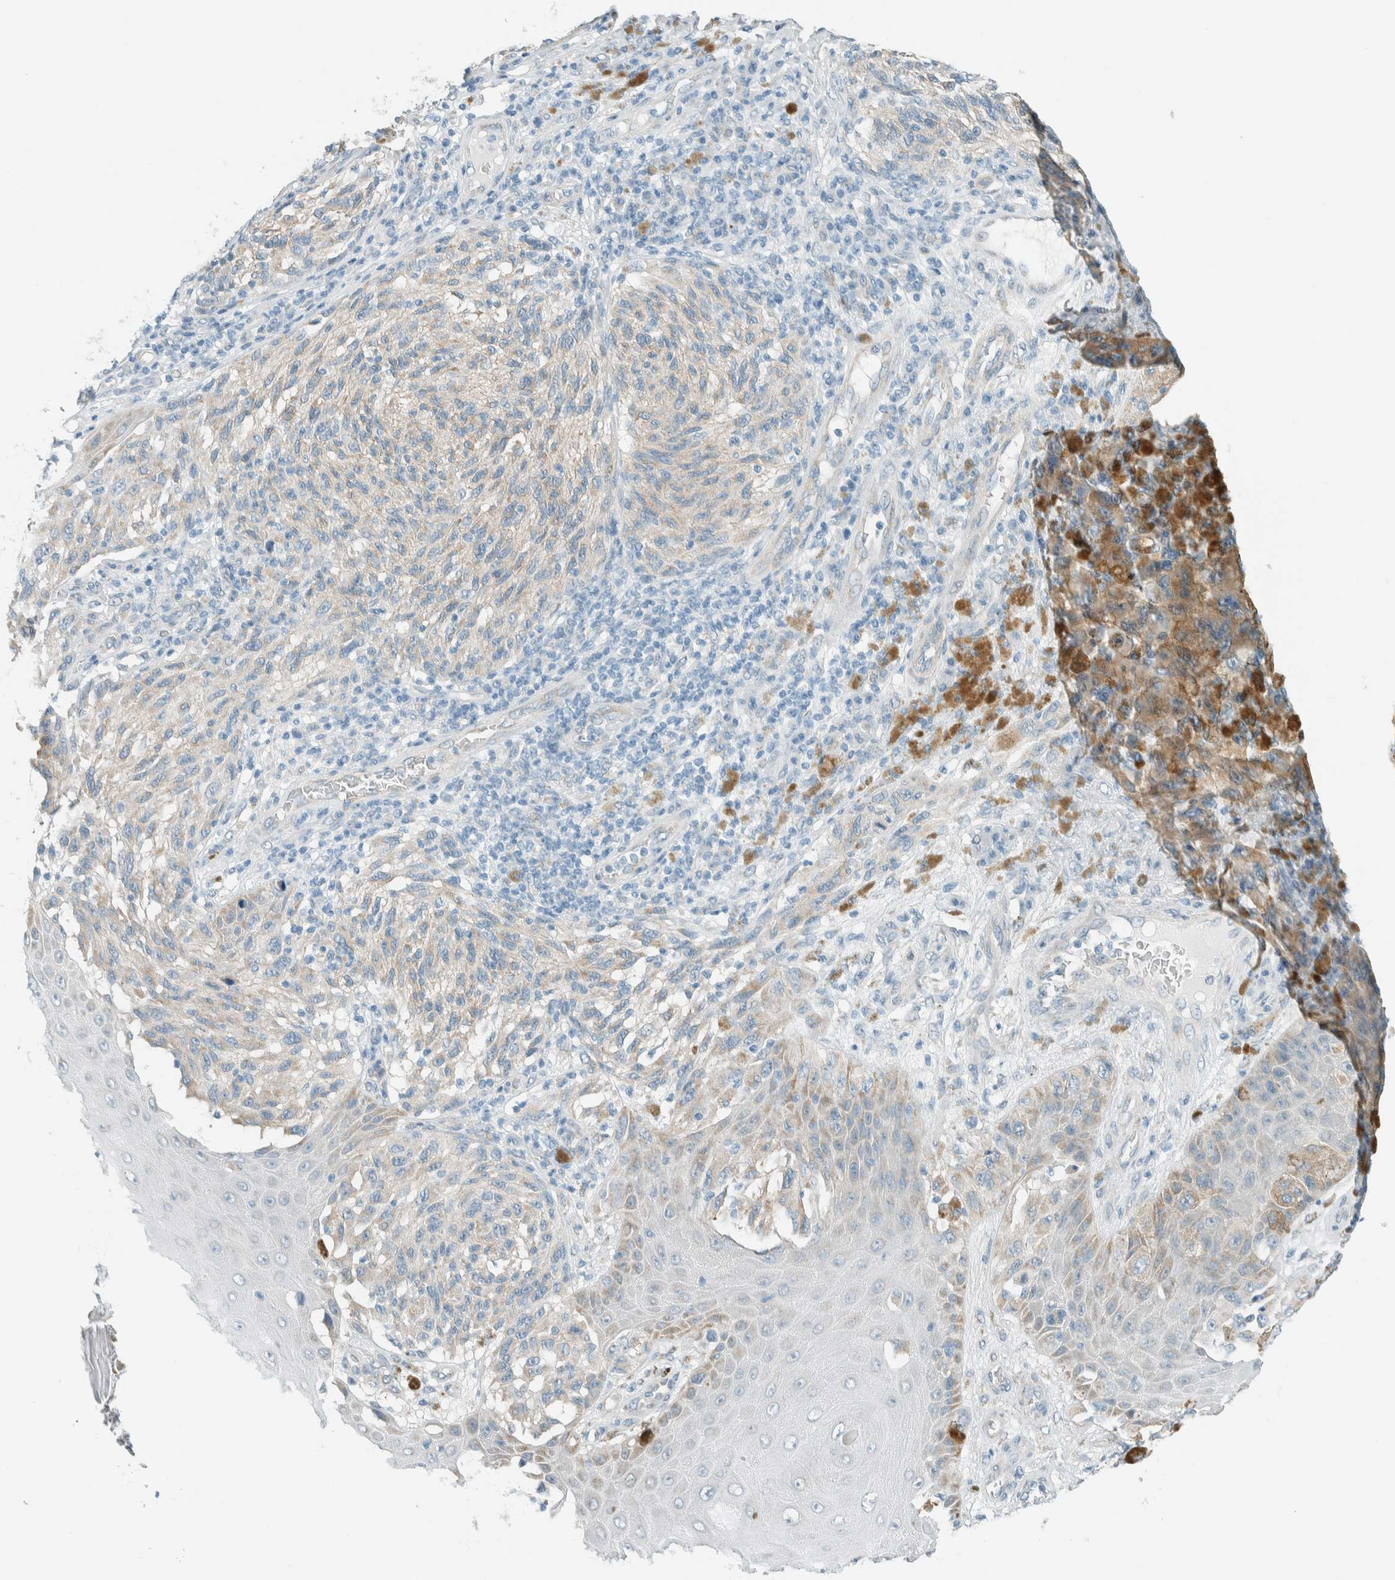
{"staining": {"intensity": "weak", "quantity": "25%-75%", "location": "cytoplasmic/membranous"}, "tissue": "melanoma", "cell_type": "Tumor cells", "image_type": "cancer", "snomed": [{"axis": "morphology", "description": "Malignant melanoma, NOS"}, {"axis": "topography", "description": "Skin"}], "caption": "Immunohistochemical staining of melanoma reveals low levels of weak cytoplasmic/membranous protein staining in about 25%-75% of tumor cells.", "gene": "ALDH7A1", "patient": {"sex": "female", "age": 73}}